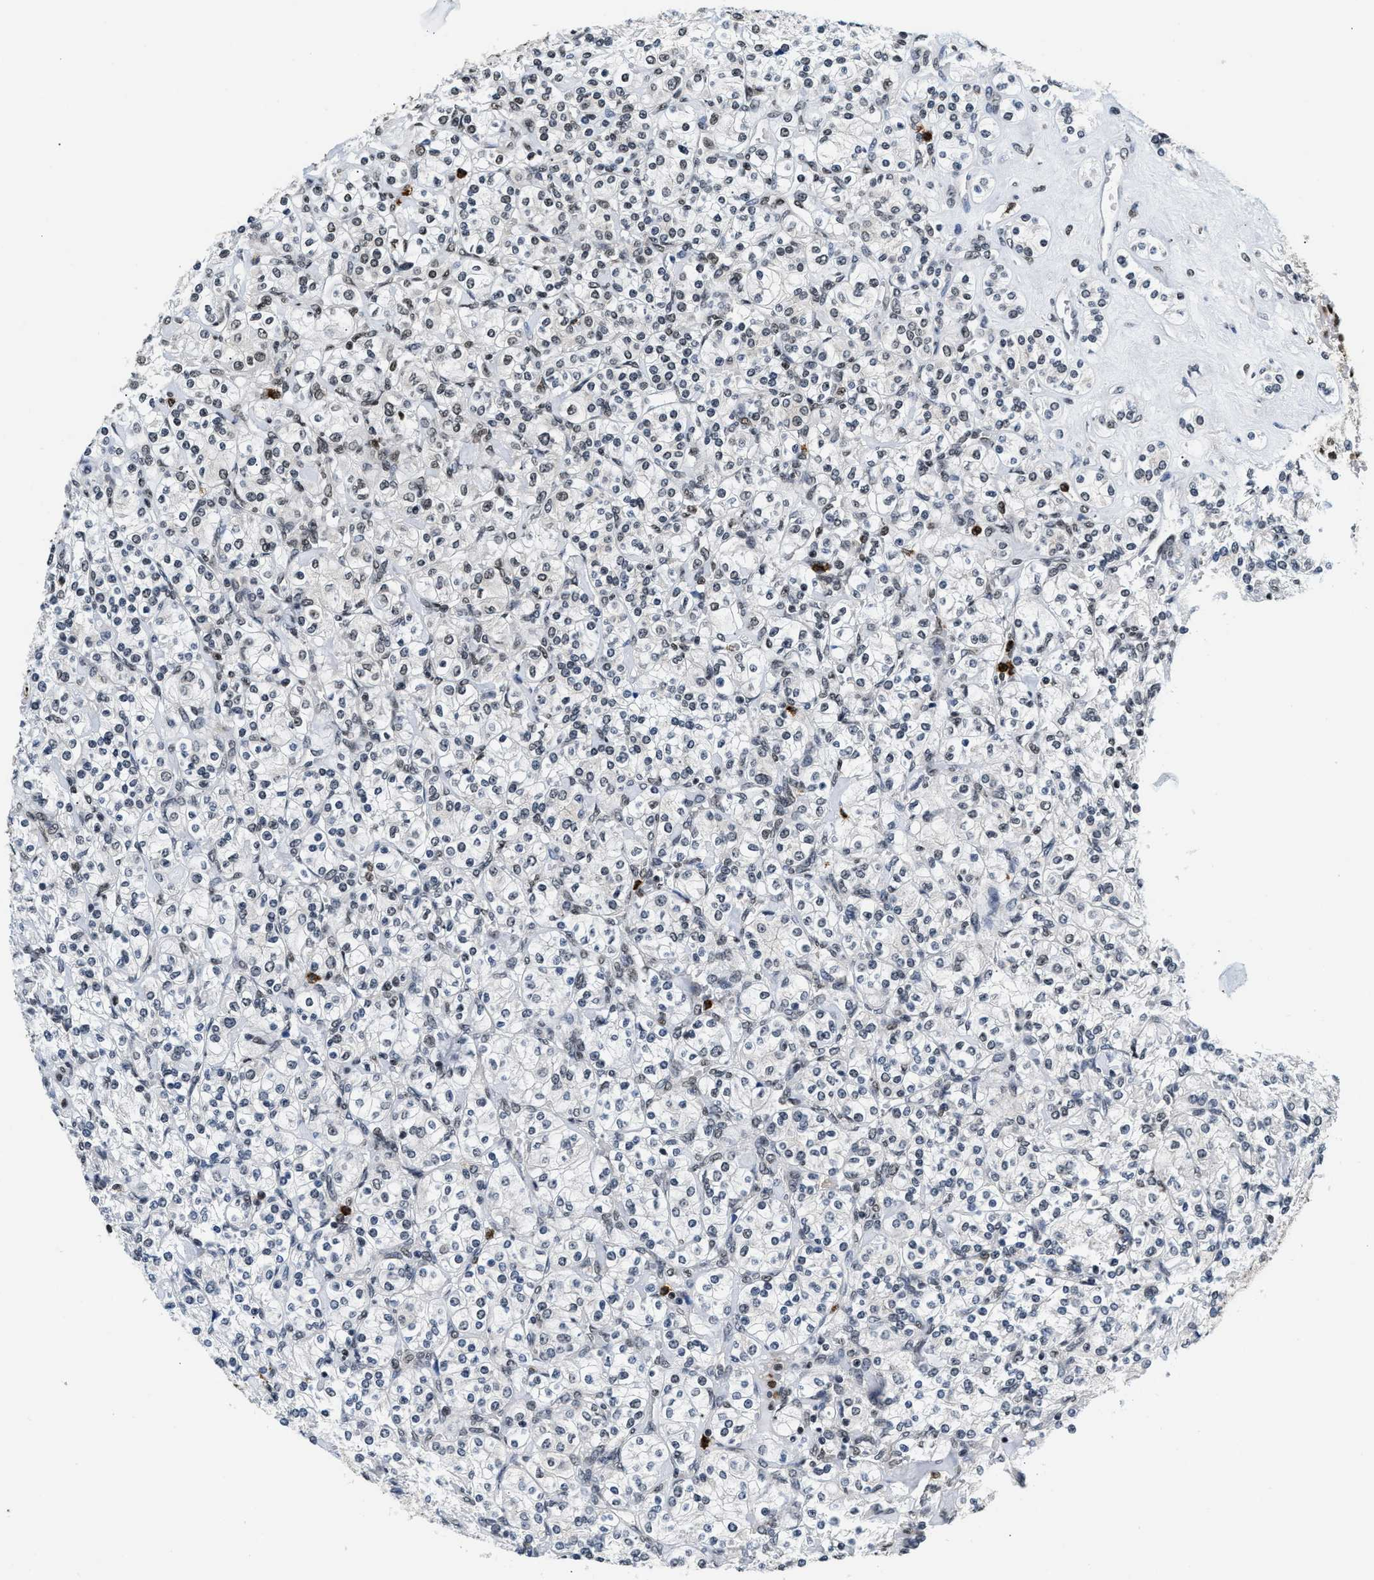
{"staining": {"intensity": "negative", "quantity": "none", "location": "none"}, "tissue": "renal cancer", "cell_type": "Tumor cells", "image_type": "cancer", "snomed": [{"axis": "morphology", "description": "Adenocarcinoma, NOS"}, {"axis": "topography", "description": "Kidney"}], "caption": "Histopathology image shows no significant protein positivity in tumor cells of renal cancer (adenocarcinoma). The staining was performed using DAB (3,3'-diaminobenzidine) to visualize the protein expression in brown, while the nuclei were stained in blue with hematoxylin (Magnification: 20x).", "gene": "CCNDBP1", "patient": {"sex": "male", "age": 77}}